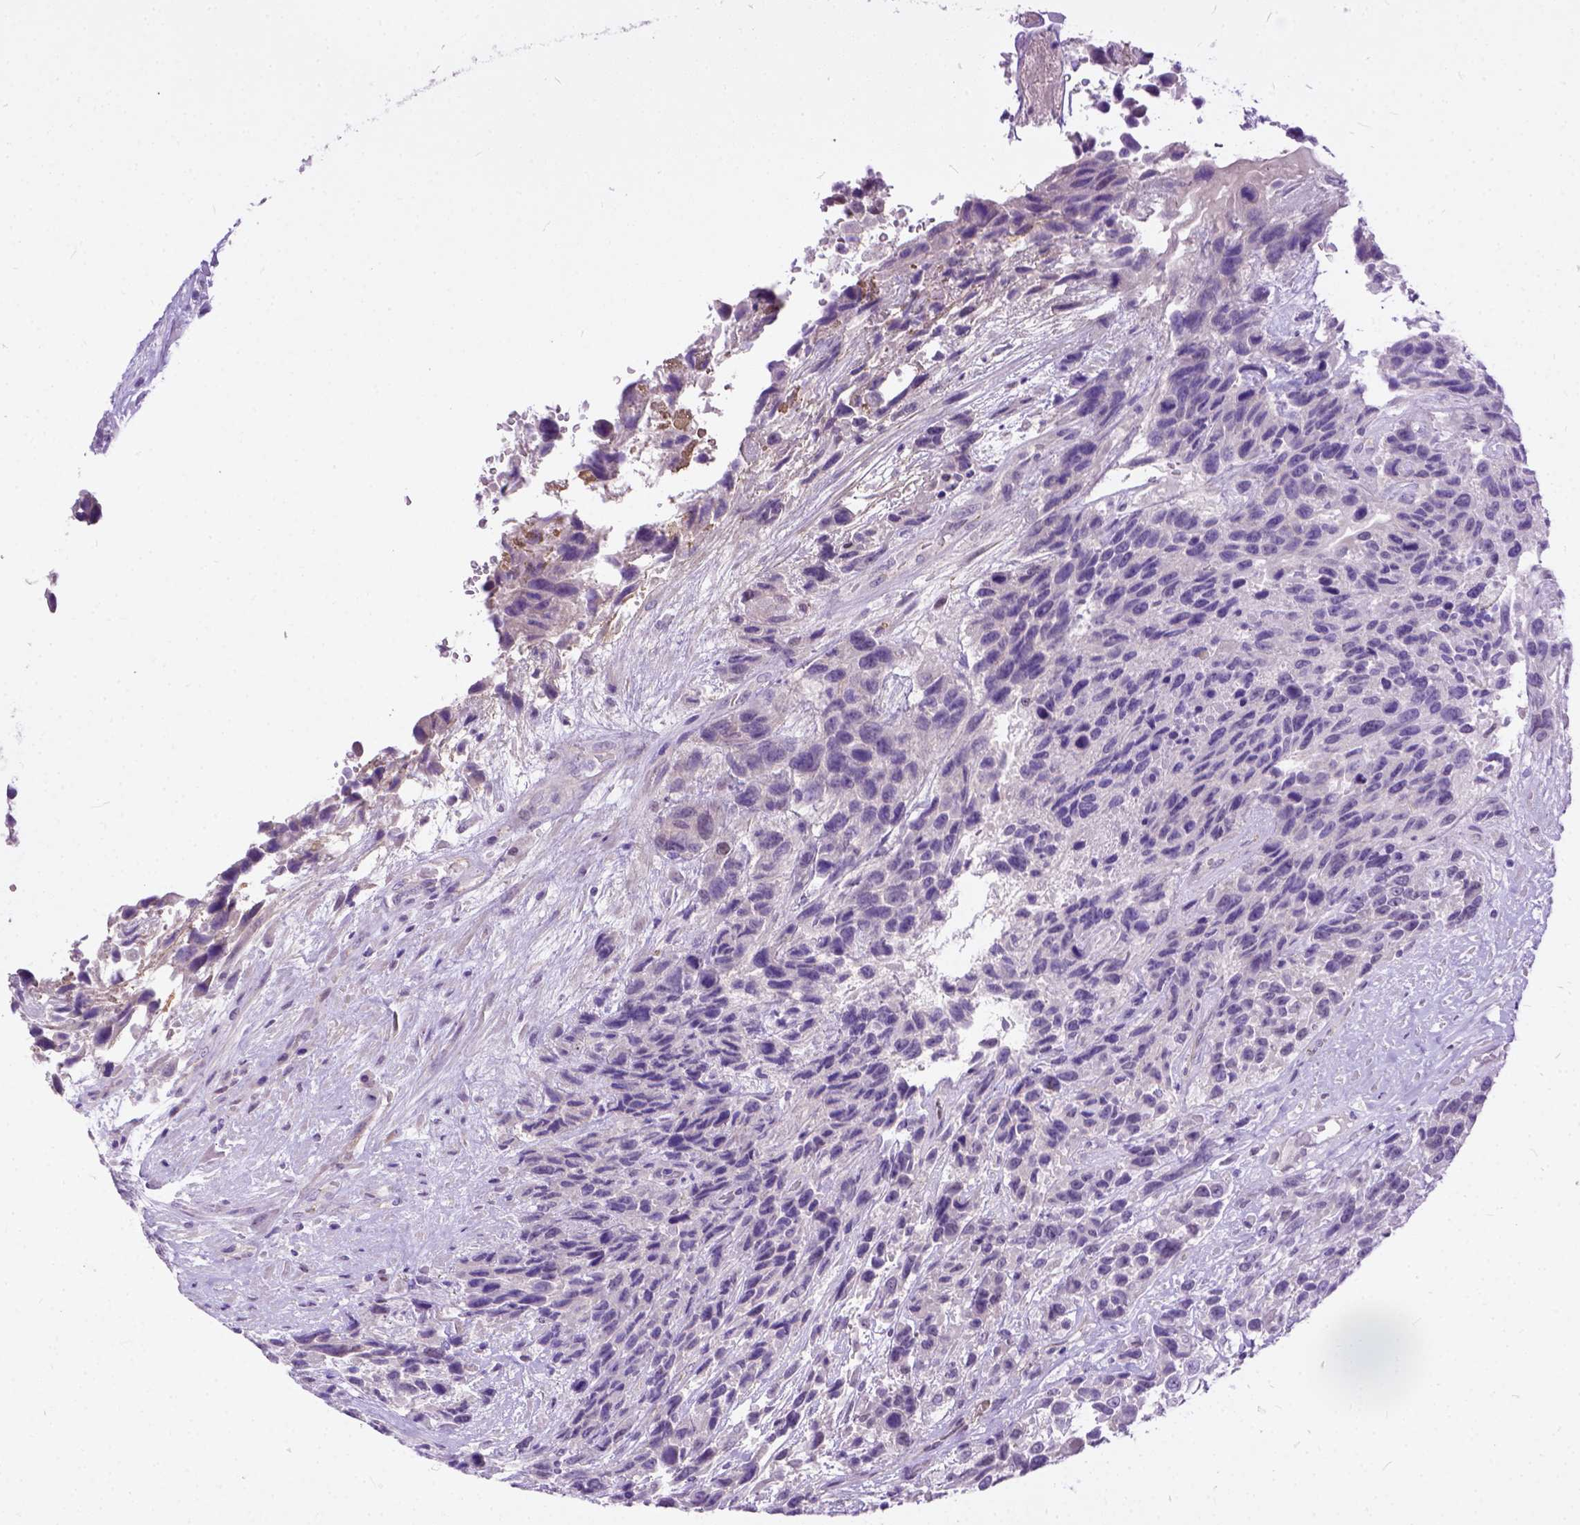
{"staining": {"intensity": "negative", "quantity": "none", "location": "none"}, "tissue": "urothelial cancer", "cell_type": "Tumor cells", "image_type": "cancer", "snomed": [{"axis": "morphology", "description": "Urothelial carcinoma, High grade"}, {"axis": "topography", "description": "Urinary bladder"}], "caption": "Human high-grade urothelial carcinoma stained for a protein using immunohistochemistry (IHC) displays no positivity in tumor cells.", "gene": "ADGRF1", "patient": {"sex": "female", "age": 70}}